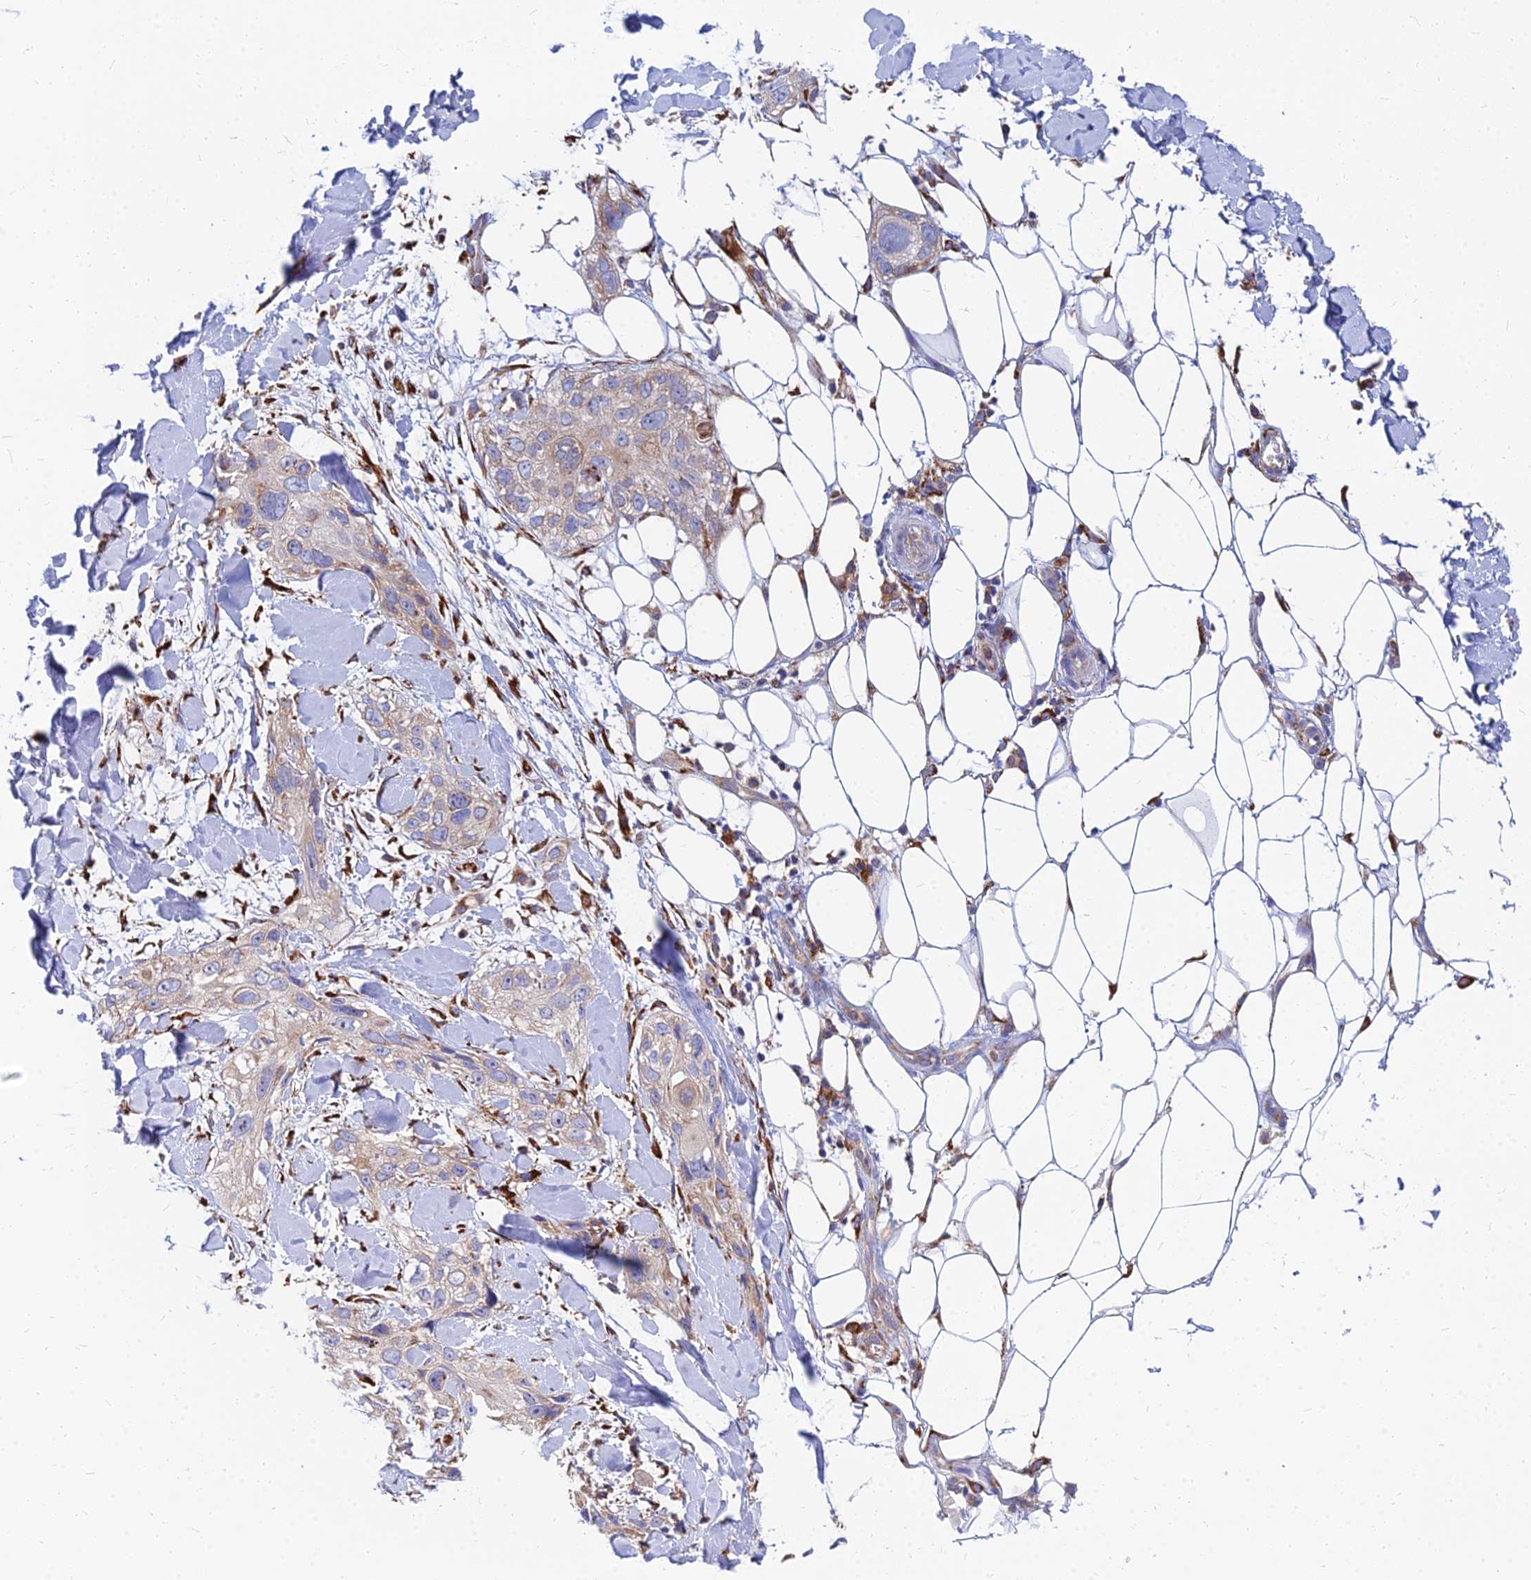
{"staining": {"intensity": "moderate", "quantity": "25%-75%", "location": "cytoplasmic/membranous"}, "tissue": "skin cancer", "cell_type": "Tumor cells", "image_type": "cancer", "snomed": [{"axis": "morphology", "description": "Normal tissue, NOS"}, {"axis": "morphology", "description": "Squamous cell carcinoma, NOS"}, {"axis": "topography", "description": "Skin"}], "caption": "Skin cancer was stained to show a protein in brown. There is medium levels of moderate cytoplasmic/membranous staining in about 25%-75% of tumor cells. Using DAB (brown) and hematoxylin (blue) stains, captured at high magnification using brightfield microscopy.", "gene": "CCT6B", "patient": {"sex": "male", "age": 72}}